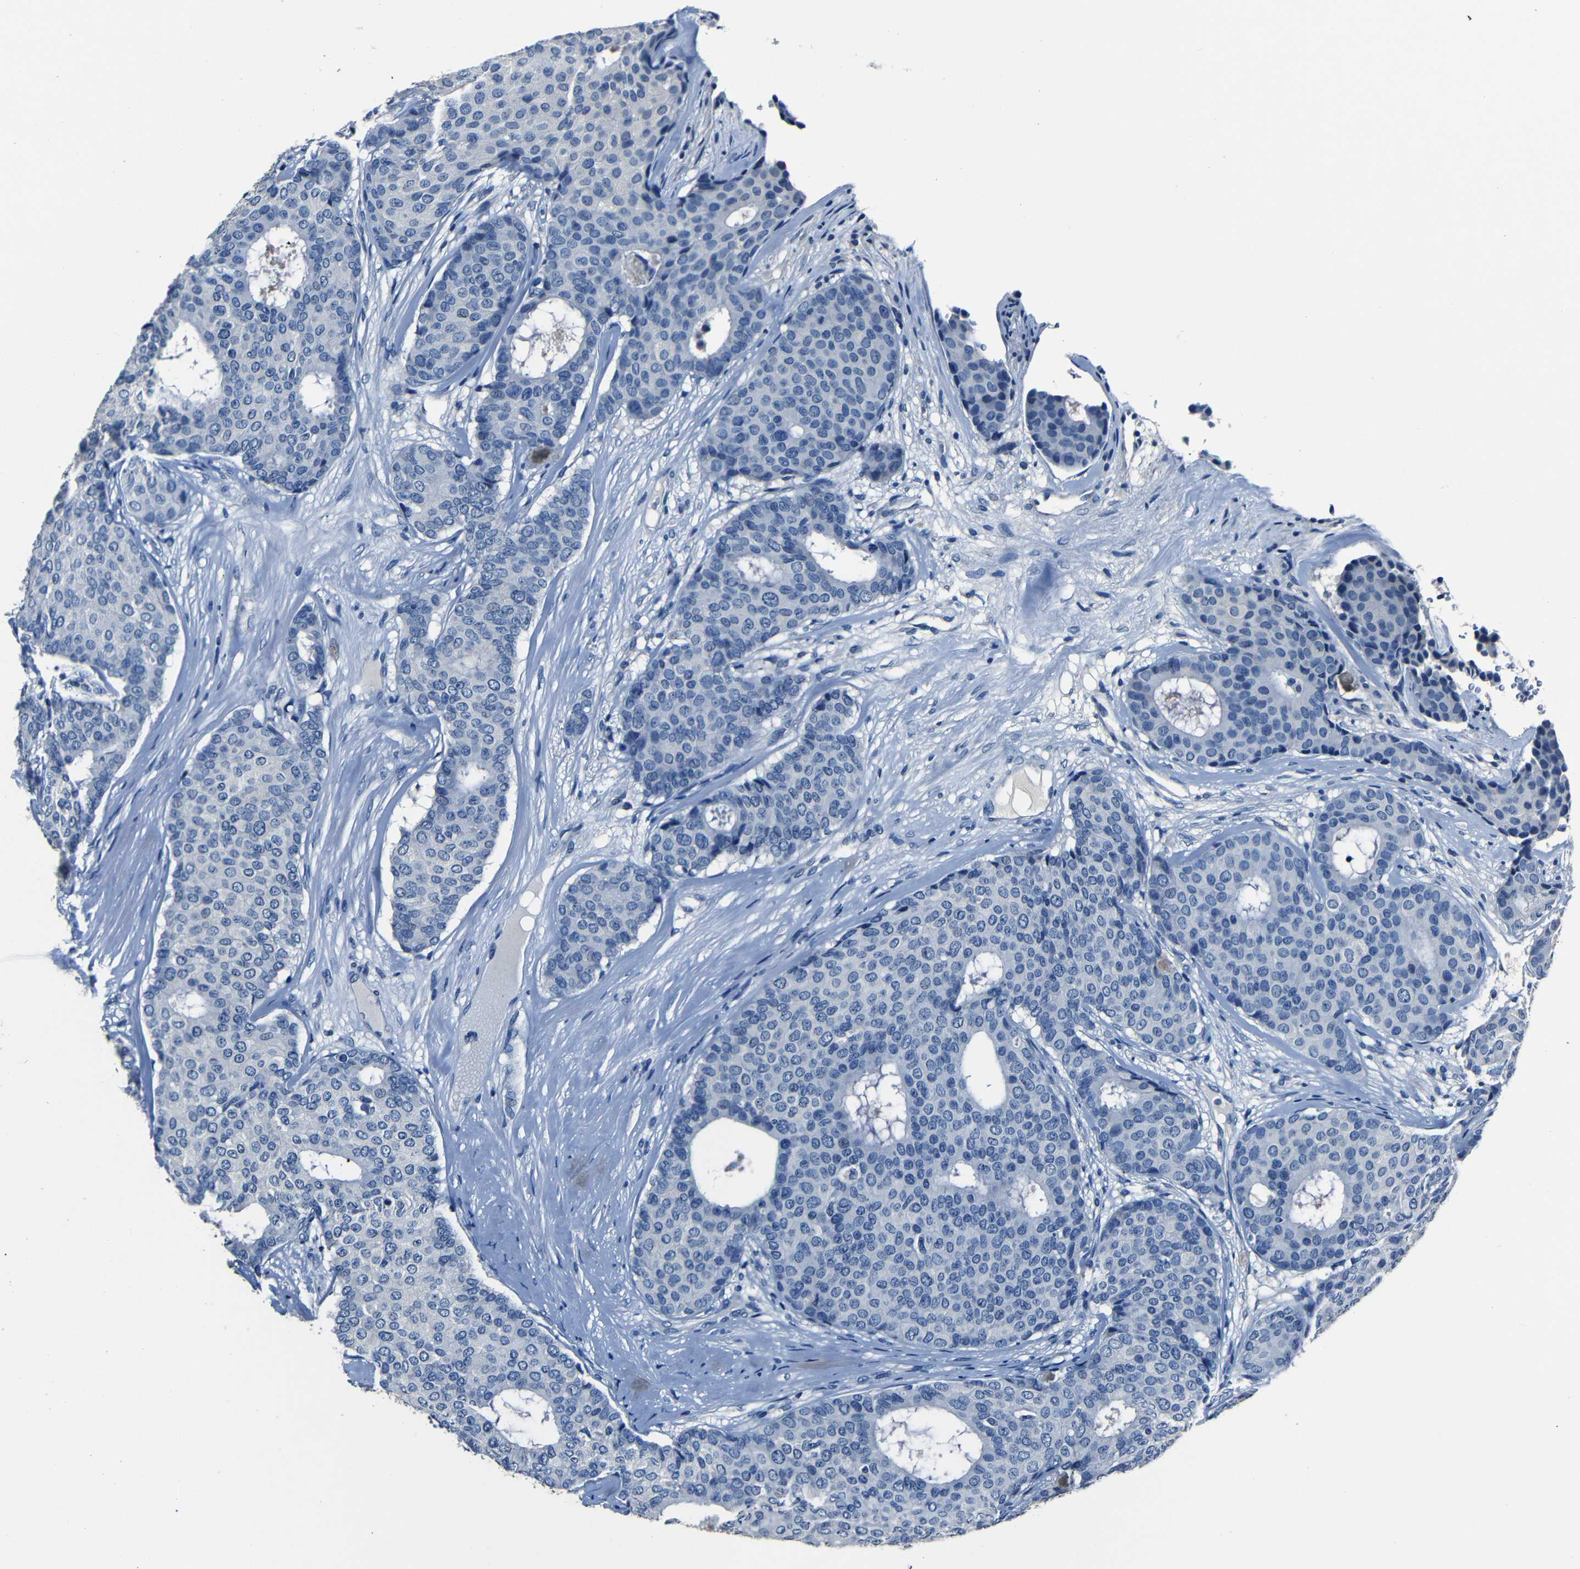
{"staining": {"intensity": "negative", "quantity": "none", "location": "none"}, "tissue": "breast cancer", "cell_type": "Tumor cells", "image_type": "cancer", "snomed": [{"axis": "morphology", "description": "Duct carcinoma"}, {"axis": "topography", "description": "Breast"}], "caption": "An image of invasive ductal carcinoma (breast) stained for a protein shows no brown staining in tumor cells. (Brightfield microscopy of DAB (3,3'-diaminobenzidine) immunohistochemistry at high magnification).", "gene": "NCMAP", "patient": {"sex": "female", "age": 75}}